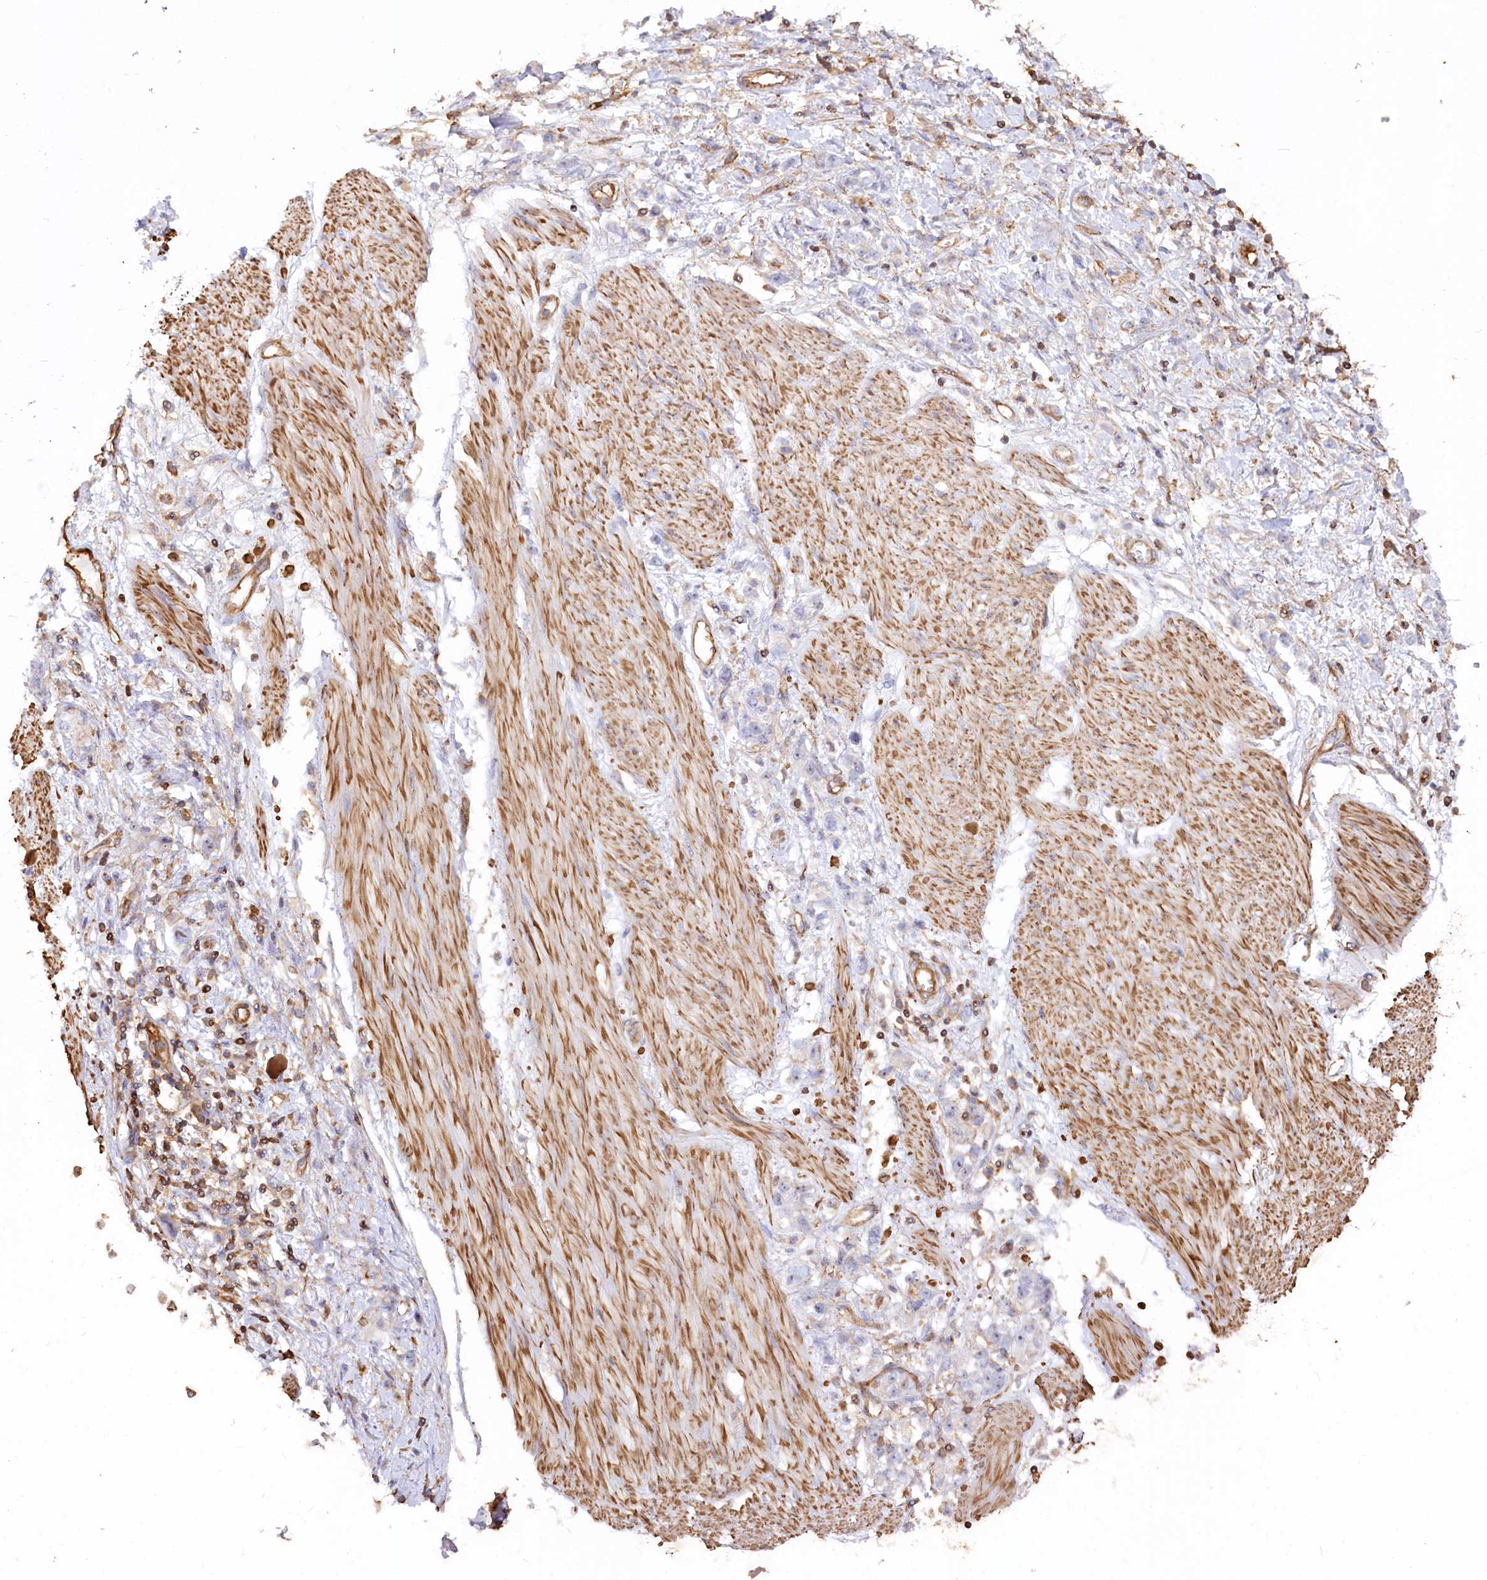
{"staining": {"intensity": "negative", "quantity": "none", "location": "none"}, "tissue": "stomach cancer", "cell_type": "Tumor cells", "image_type": "cancer", "snomed": [{"axis": "morphology", "description": "Adenocarcinoma, NOS"}, {"axis": "topography", "description": "Stomach"}], "caption": "Human stomach cancer stained for a protein using immunohistochemistry shows no expression in tumor cells.", "gene": "WDR36", "patient": {"sex": "female", "age": 76}}